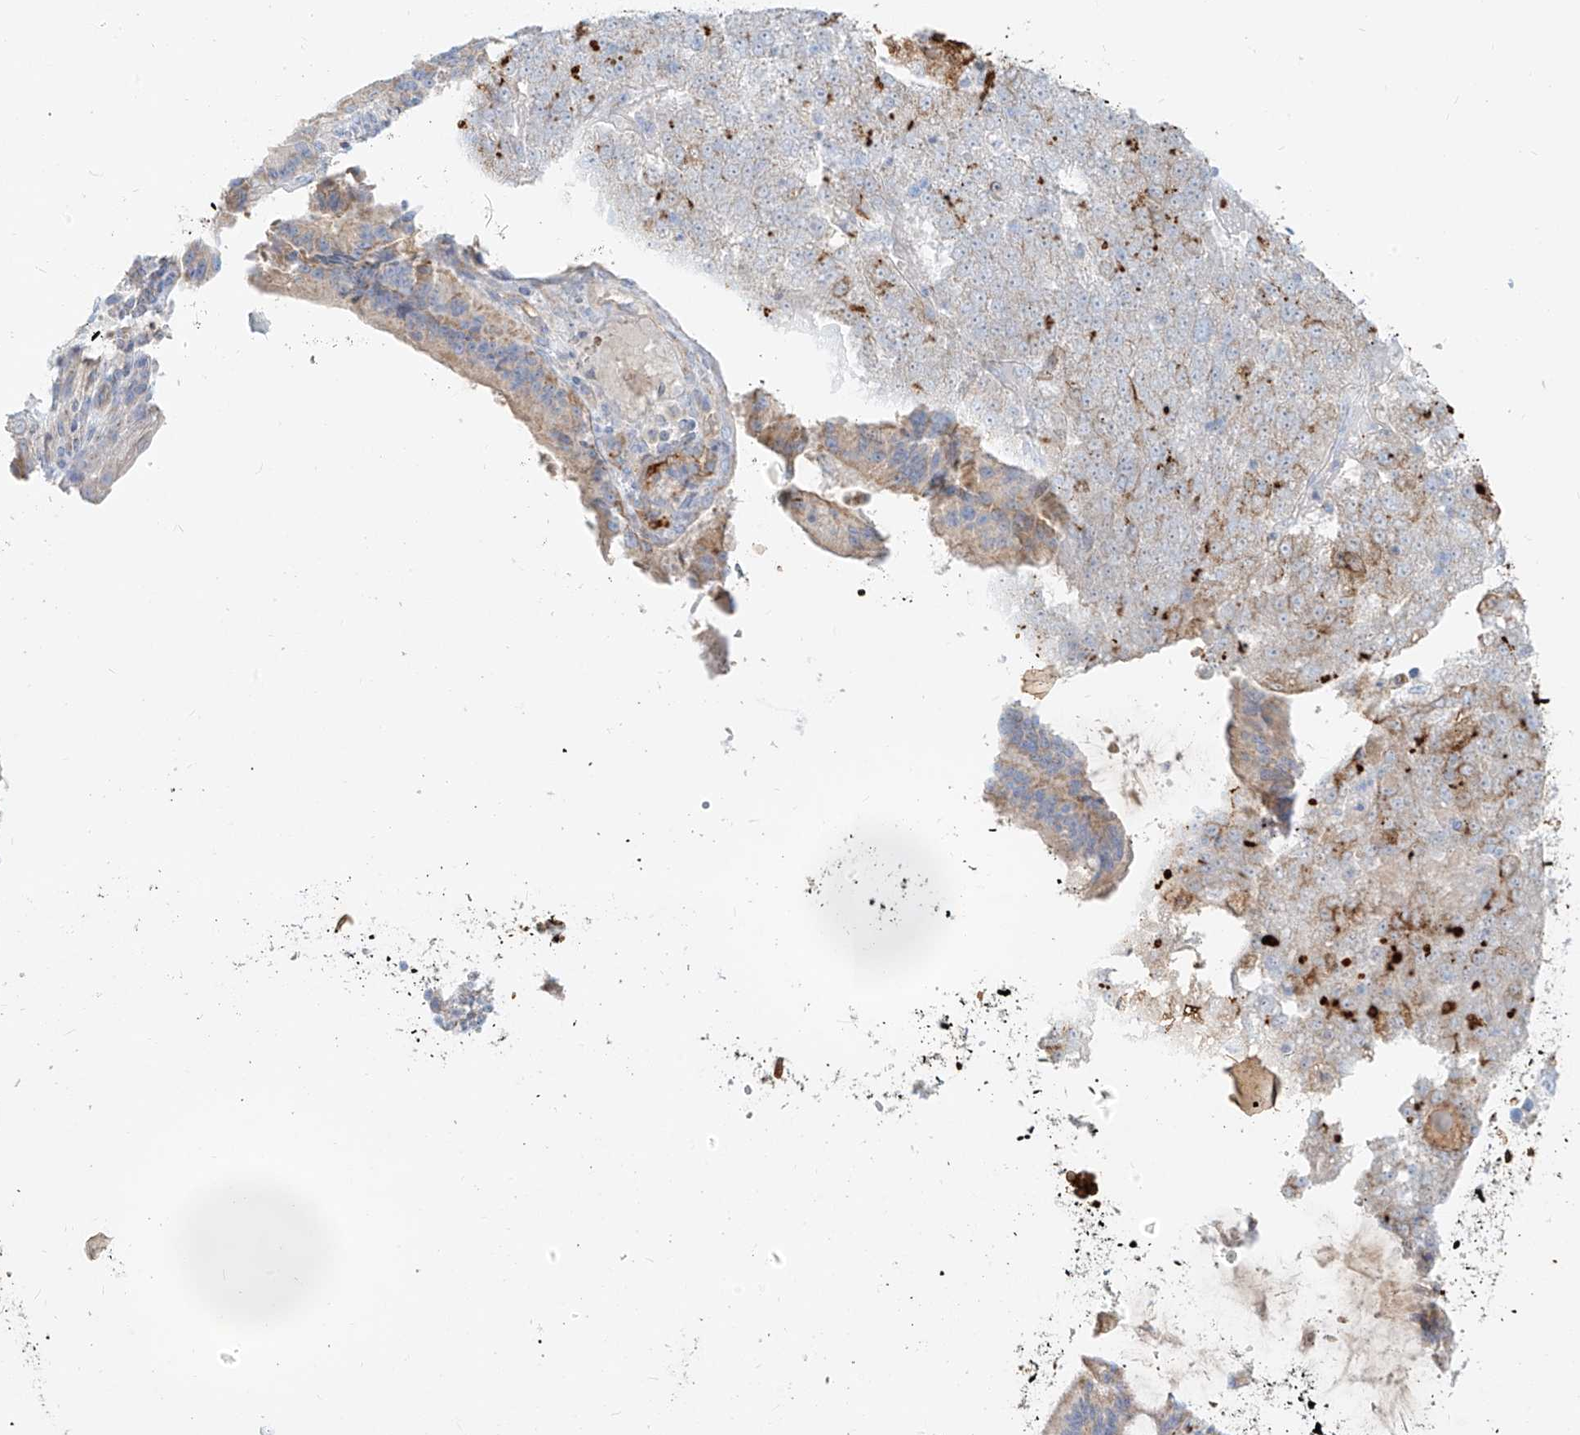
{"staining": {"intensity": "moderate", "quantity": "<25%", "location": "cytoplasmic/membranous"}, "tissue": "pancreatic cancer", "cell_type": "Tumor cells", "image_type": "cancer", "snomed": [{"axis": "morphology", "description": "Adenocarcinoma, NOS"}, {"axis": "topography", "description": "Pancreas"}], "caption": "Immunohistochemical staining of pancreatic adenocarcinoma displays low levels of moderate cytoplasmic/membranous staining in about <25% of tumor cells.", "gene": "OCSTAMP", "patient": {"sex": "female", "age": 61}}